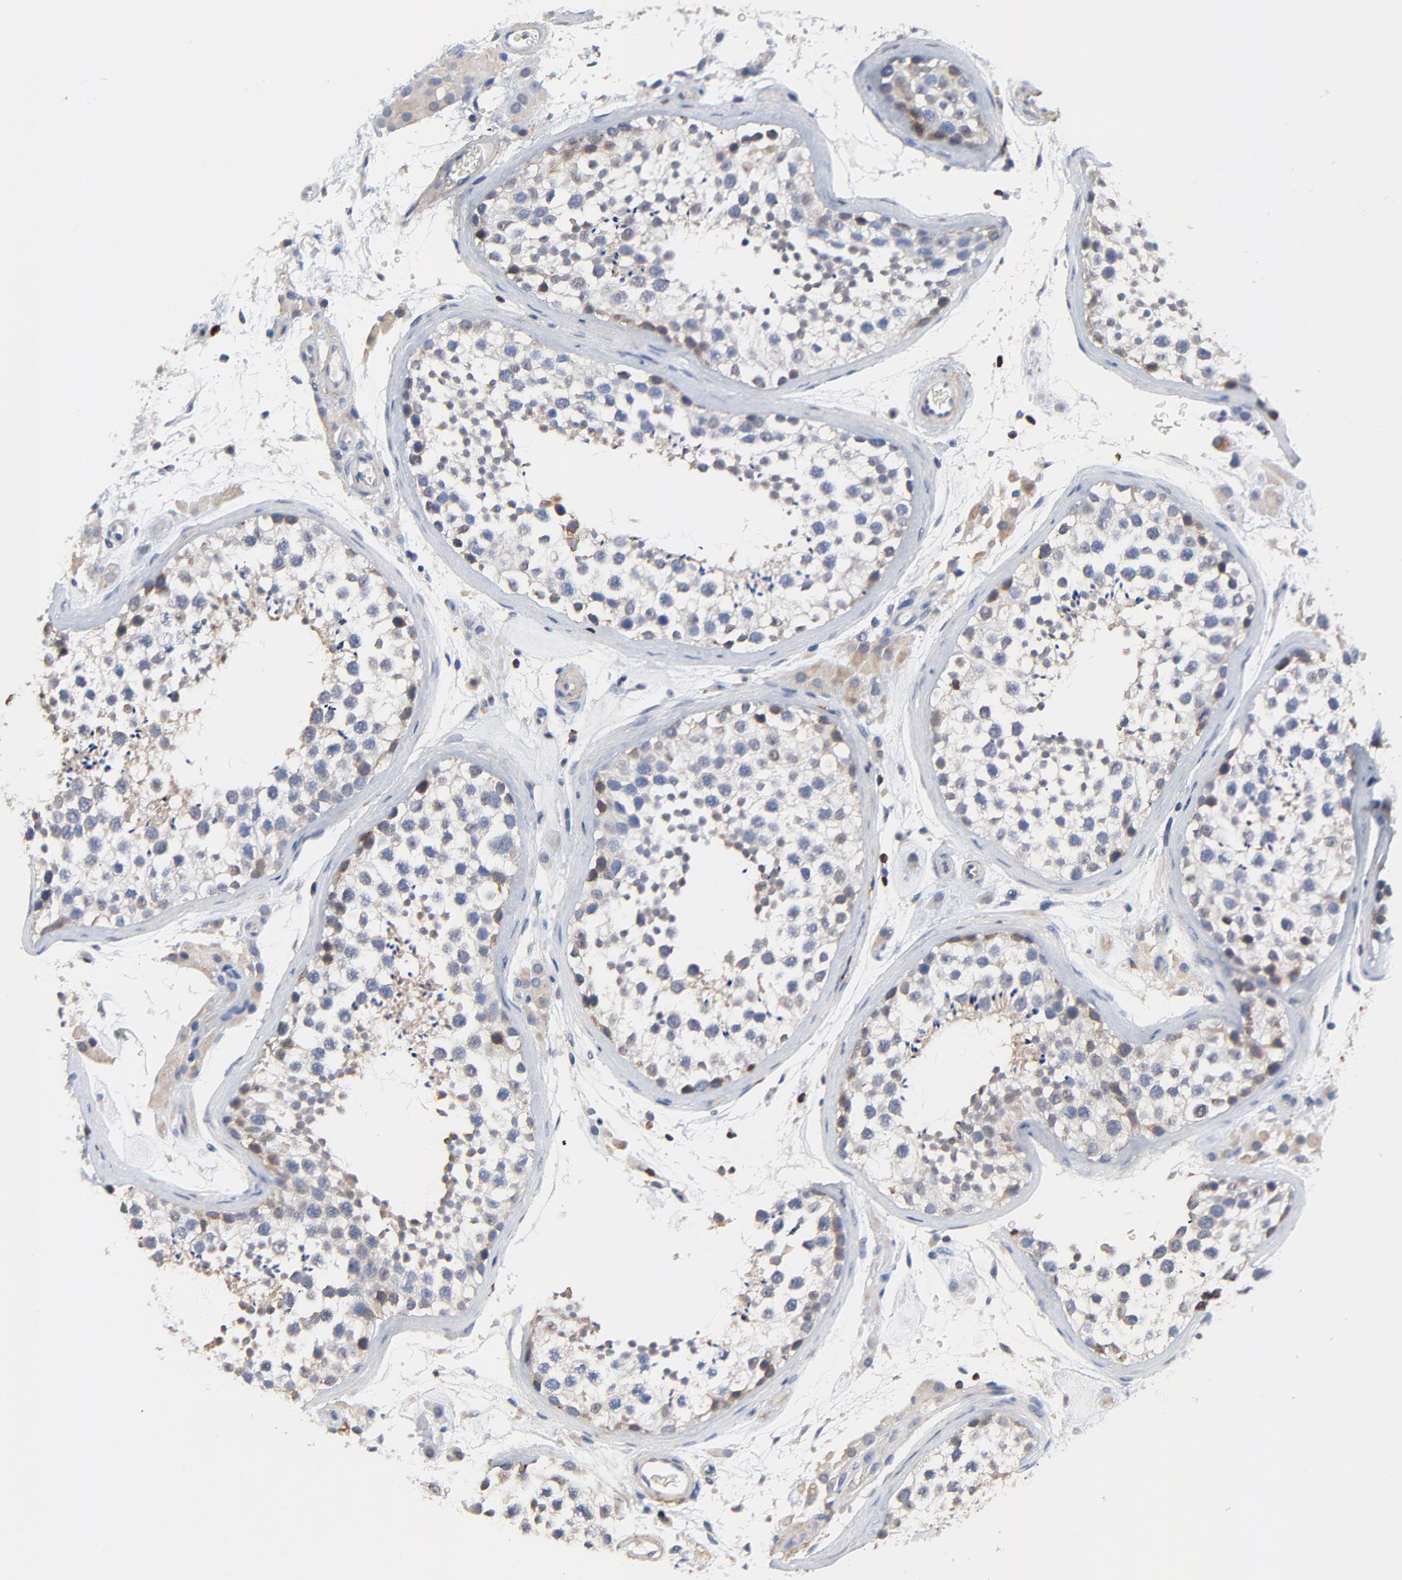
{"staining": {"intensity": "weak", "quantity": "<25%", "location": "cytoplasmic/membranous"}, "tissue": "testis", "cell_type": "Cells in seminiferous ducts", "image_type": "normal", "snomed": [{"axis": "morphology", "description": "Normal tissue, NOS"}, {"axis": "topography", "description": "Testis"}], "caption": "This image is of normal testis stained with immunohistochemistry to label a protein in brown with the nuclei are counter-stained blue. There is no staining in cells in seminiferous ducts. The staining was performed using DAB to visualize the protein expression in brown, while the nuclei were stained in blue with hematoxylin (Magnification: 20x).", "gene": "SKAP1", "patient": {"sex": "male", "age": 46}}